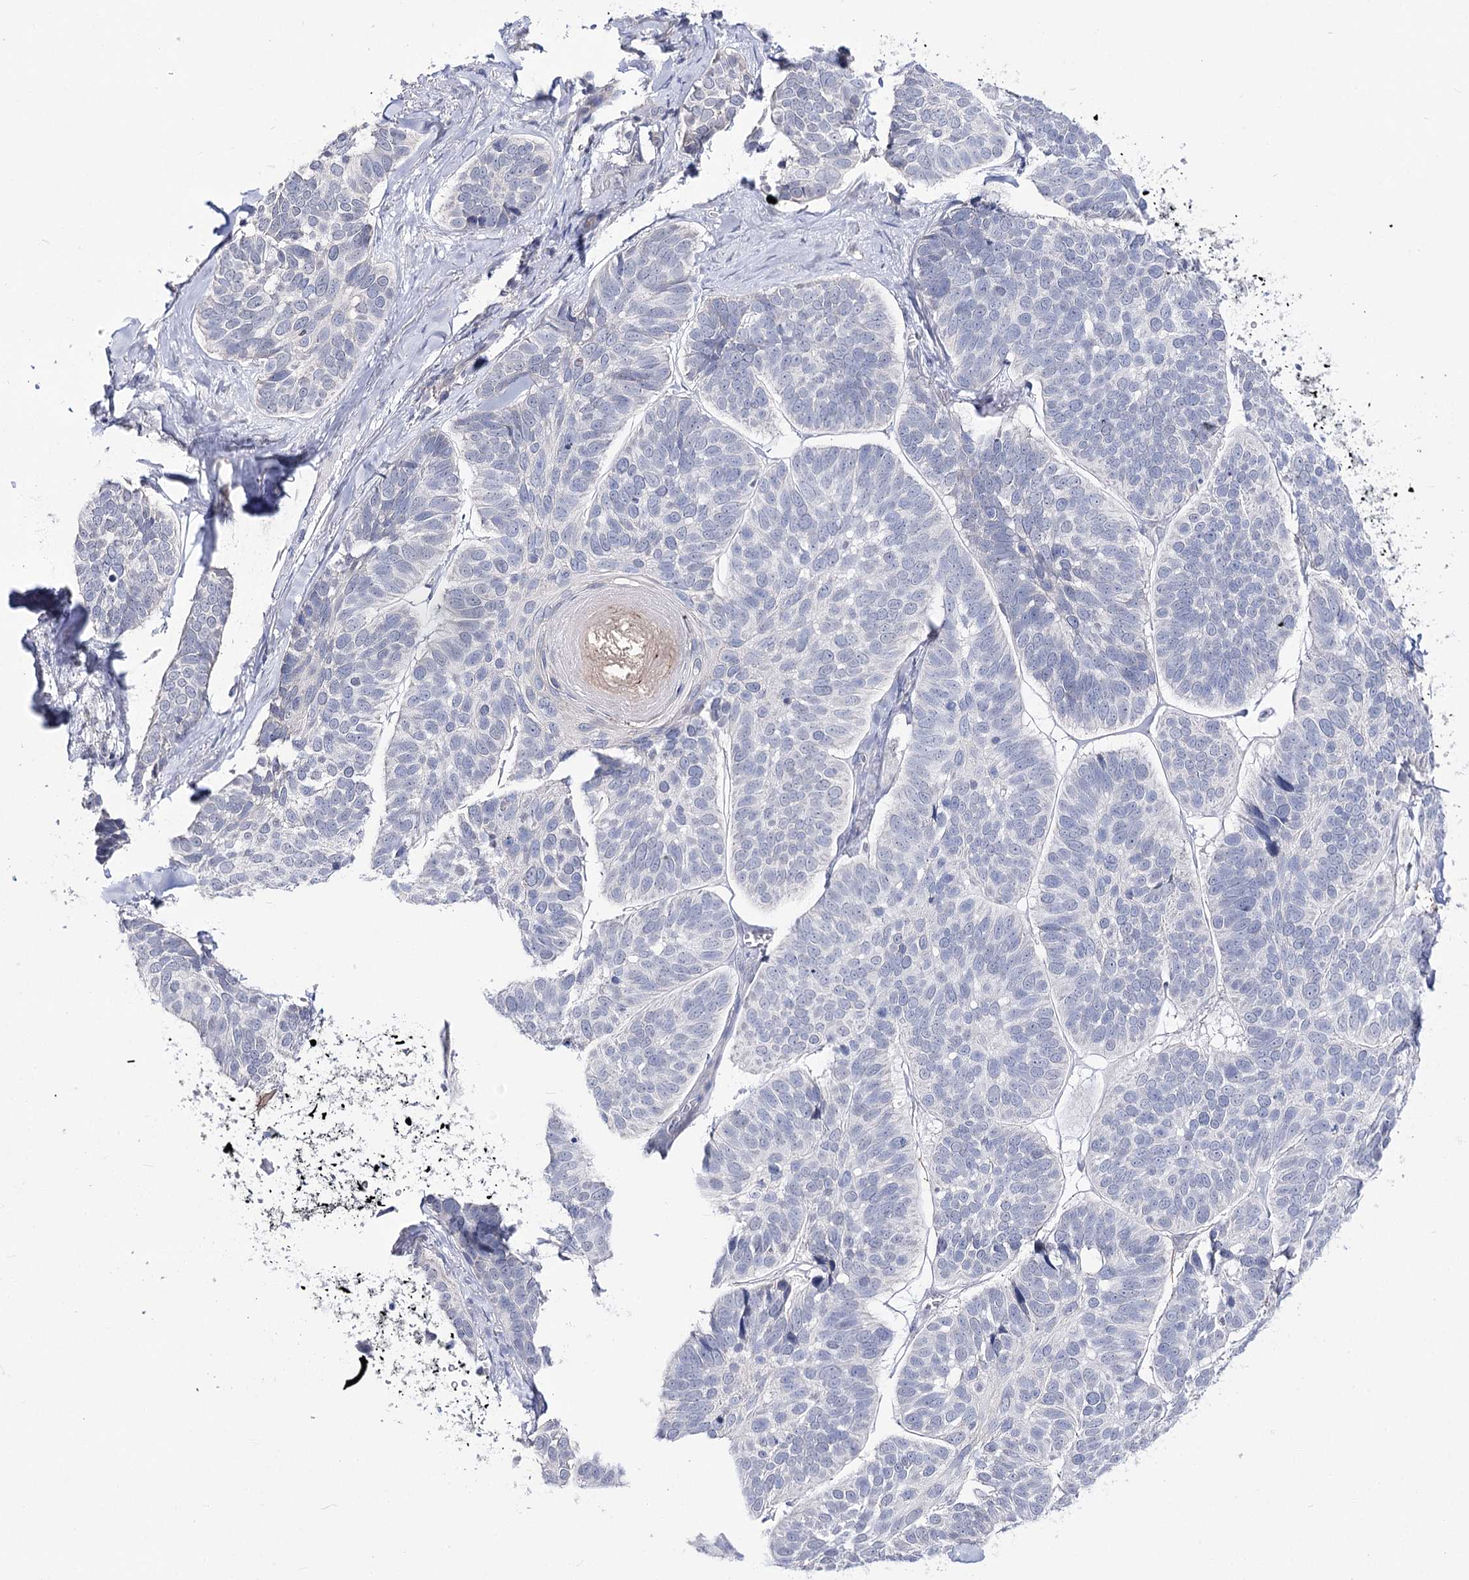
{"staining": {"intensity": "negative", "quantity": "none", "location": "none"}, "tissue": "skin cancer", "cell_type": "Tumor cells", "image_type": "cancer", "snomed": [{"axis": "morphology", "description": "Basal cell carcinoma"}, {"axis": "topography", "description": "Skin"}], "caption": "Immunohistochemical staining of human skin cancer displays no significant staining in tumor cells. (DAB (3,3'-diaminobenzidine) immunohistochemistry (IHC) visualized using brightfield microscopy, high magnification).", "gene": "ATP10B", "patient": {"sex": "male", "age": 62}}